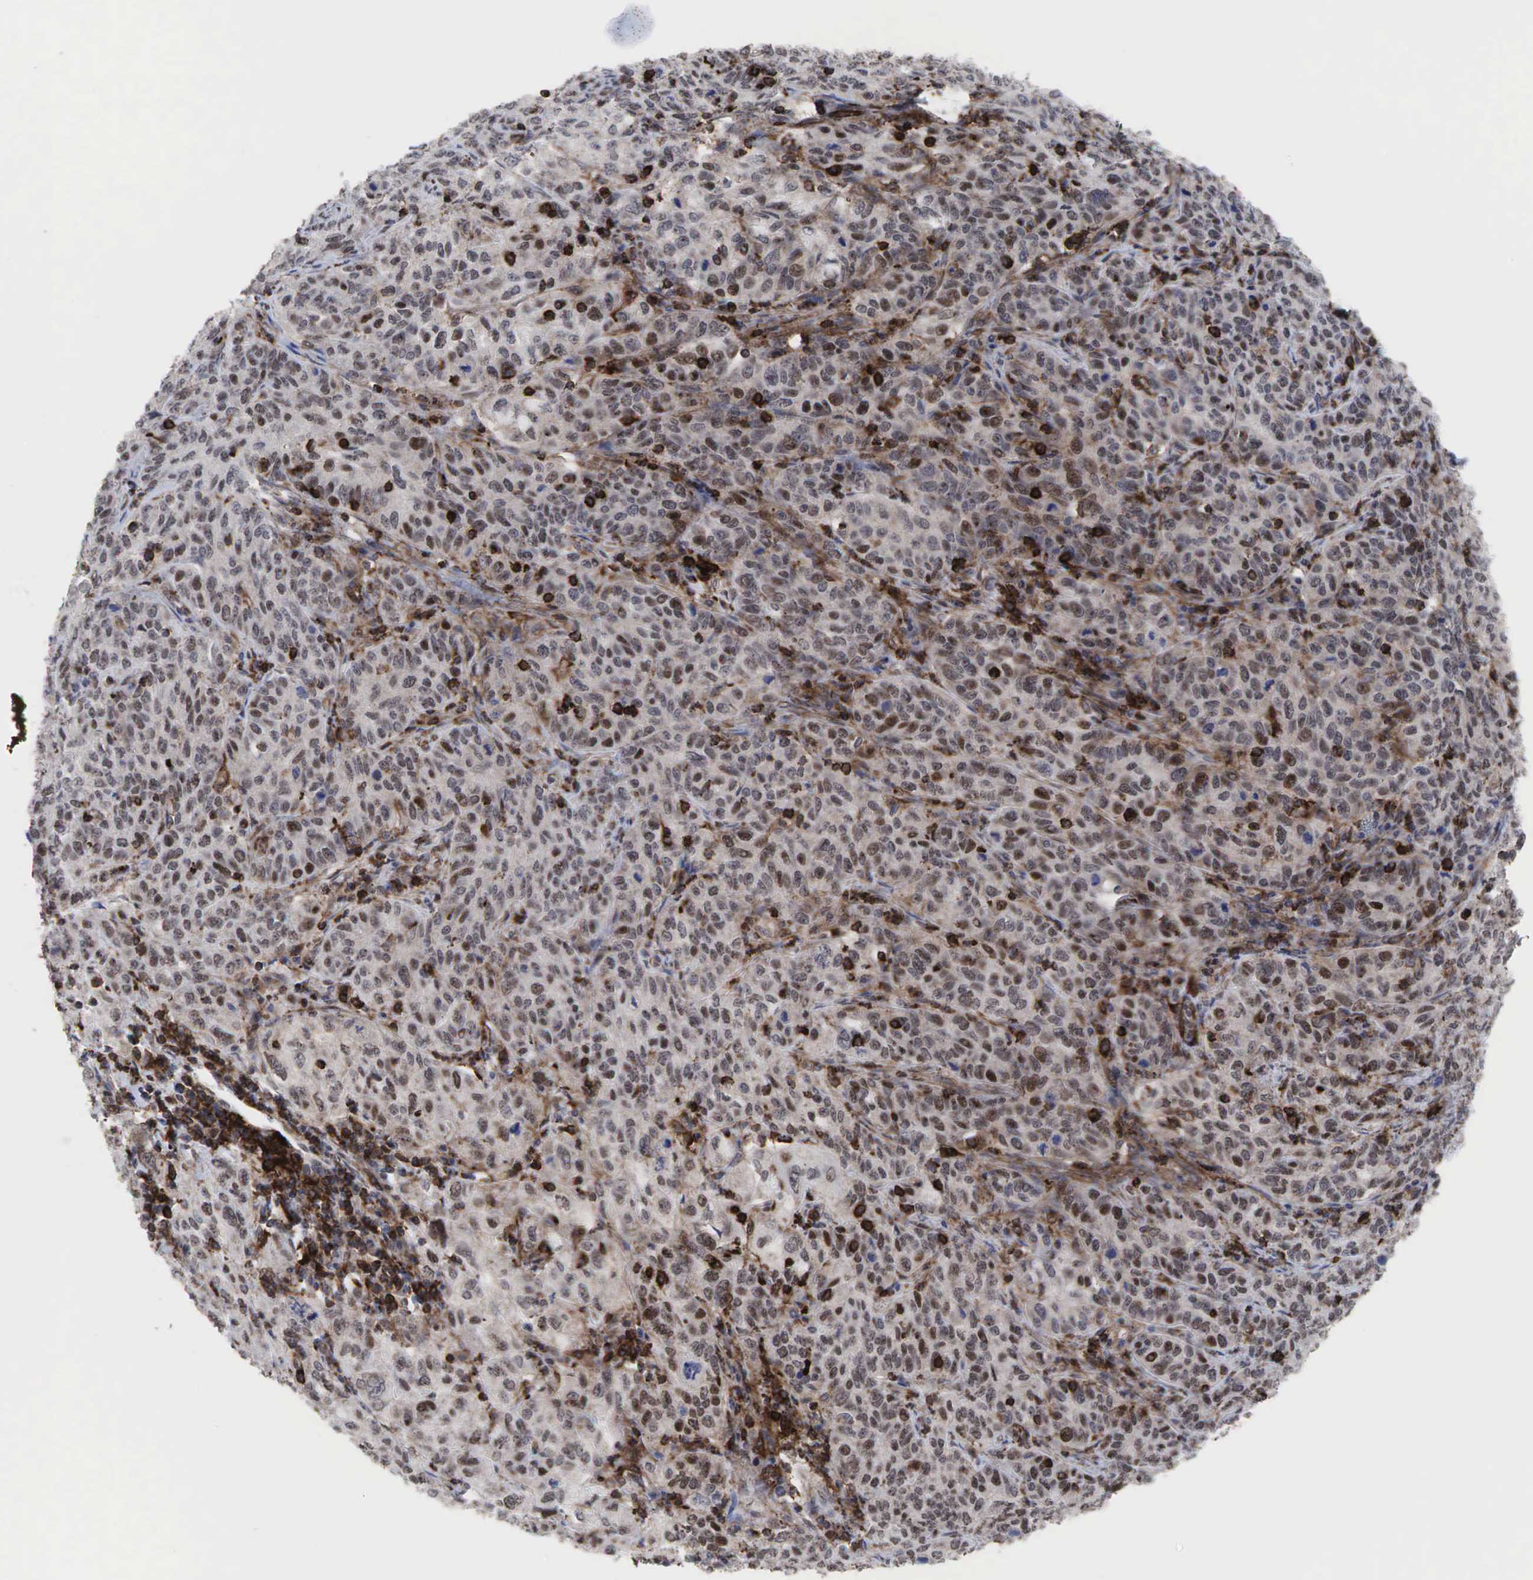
{"staining": {"intensity": "weak", "quantity": ">75%", "location": "cytoplasmic/membranous,nuclear"}, "tissue": "cervical cancer", "cell_type": "Tumor cells", "image_type": "cancer", "snomed": [{"axis": "morphology", "description": "Squamous cell carcinoma, NOS"}, {"axis": "topography", "description": "Cervix"}], "caption": "This photomicrograph displays immunohistochemistry staining of human cervical cancer (squamous cell carcinoma), with low weak cytoplasmic/membranous and nuclear expression in about >75% of tumor cells.", "gene": "GPRASP1", "patient": {"sex": "female", "age": 38}}